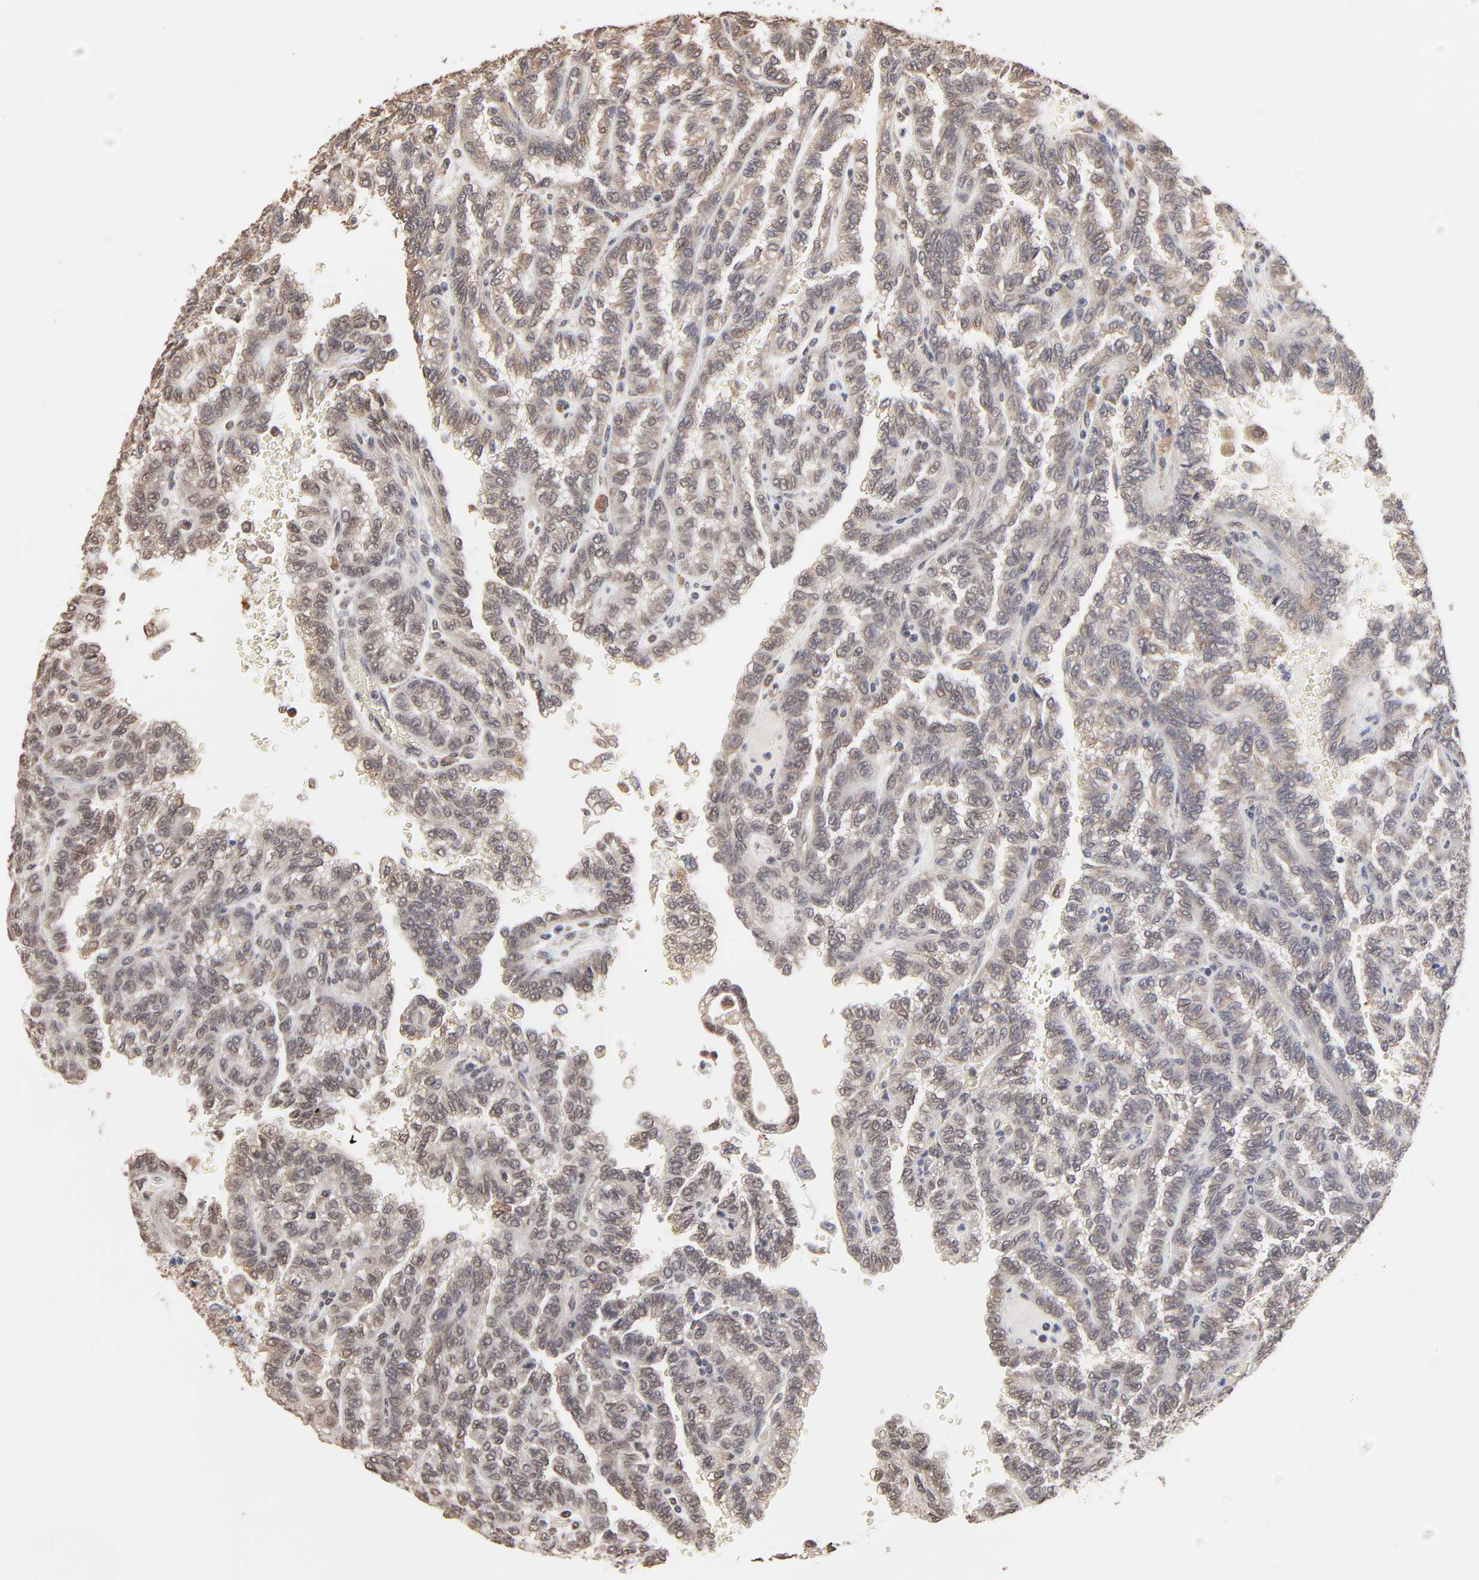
{"staining": {"intensity": "weak", "quantity": "25%-75%", "location": "cytoplasmic/membranous"}, "tissue": "renal cancer", "cell_type": "Tumor cells", "image_type": "cancer", "snomed": [{"axis": "morphology", "description": "Inflammation, NOS"}, {"axis": "morphology", "description": "Adenocarcinoma, NOS"}, {"axis": "topography", "description": "Kidney"}], "caption": "Protein staining of renal adenocarcinoma tissue exhibits weak cytoplasmic/membranous staining in about 25%-75% of tumor cells.", "gene": "CHM", "patient": {"sex": "male", "age": 68}}